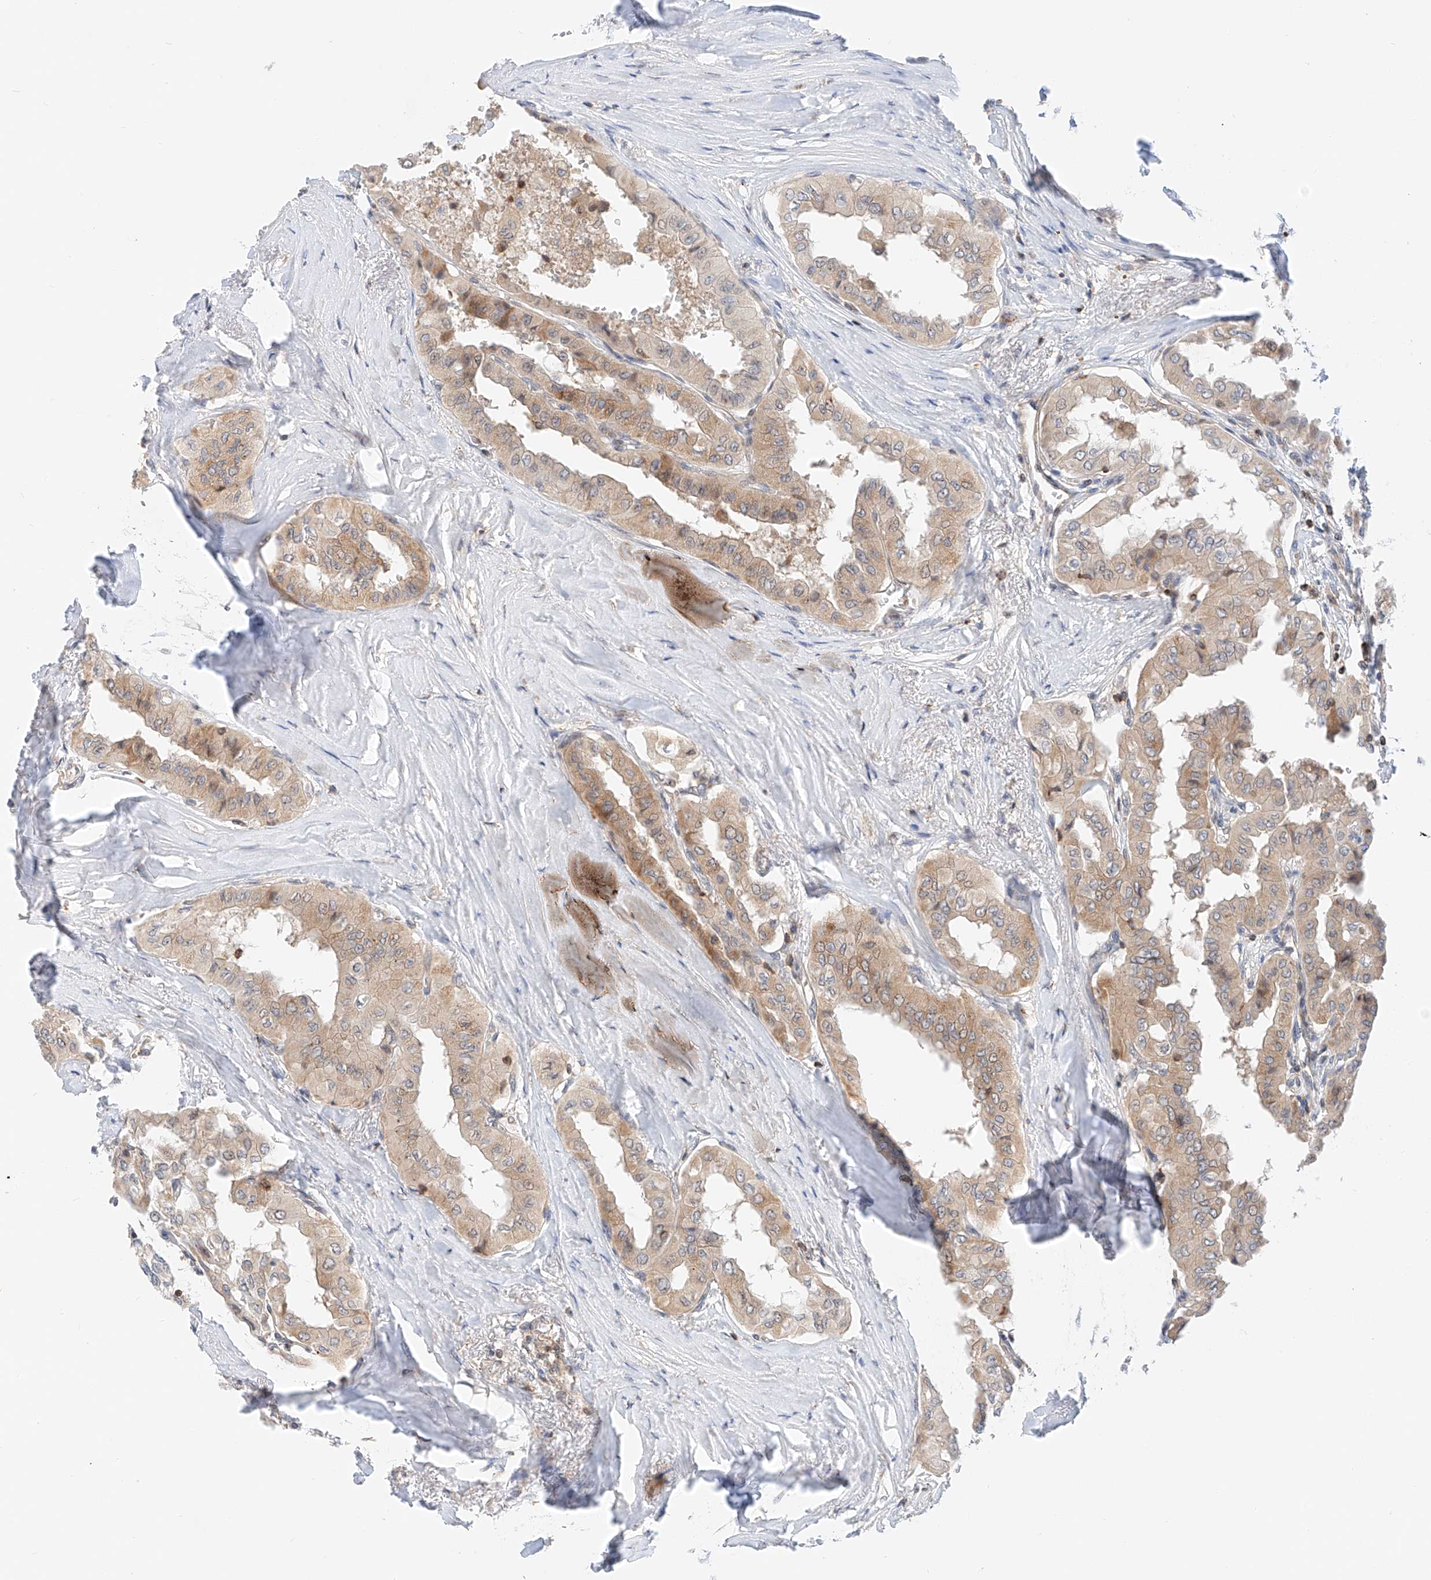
{"staining": {"intensity": "weak", "quantity": ">75%", "location": "cytoplasmic/membranous"}, "tissue": "thyroid cancer", "cell_type": "Tumor cells", "image_type": "cancer", "snomed": [{"axis": "morphology", "description": "Papillary adenocarcinoma, NOS"}, {"axis": "topography", "description": "Thyroid gland"}], "caption": "Immunohistochemical staining of human thyroid papillary adenocarcinoma reveals weak cytoplasmic/membranous protein expression in about >75% of tumor cells. (IHC, brightfield microscopy, high magnification).", "gene": "MFN2", "patient": {"sex": "female", "age": 59}}